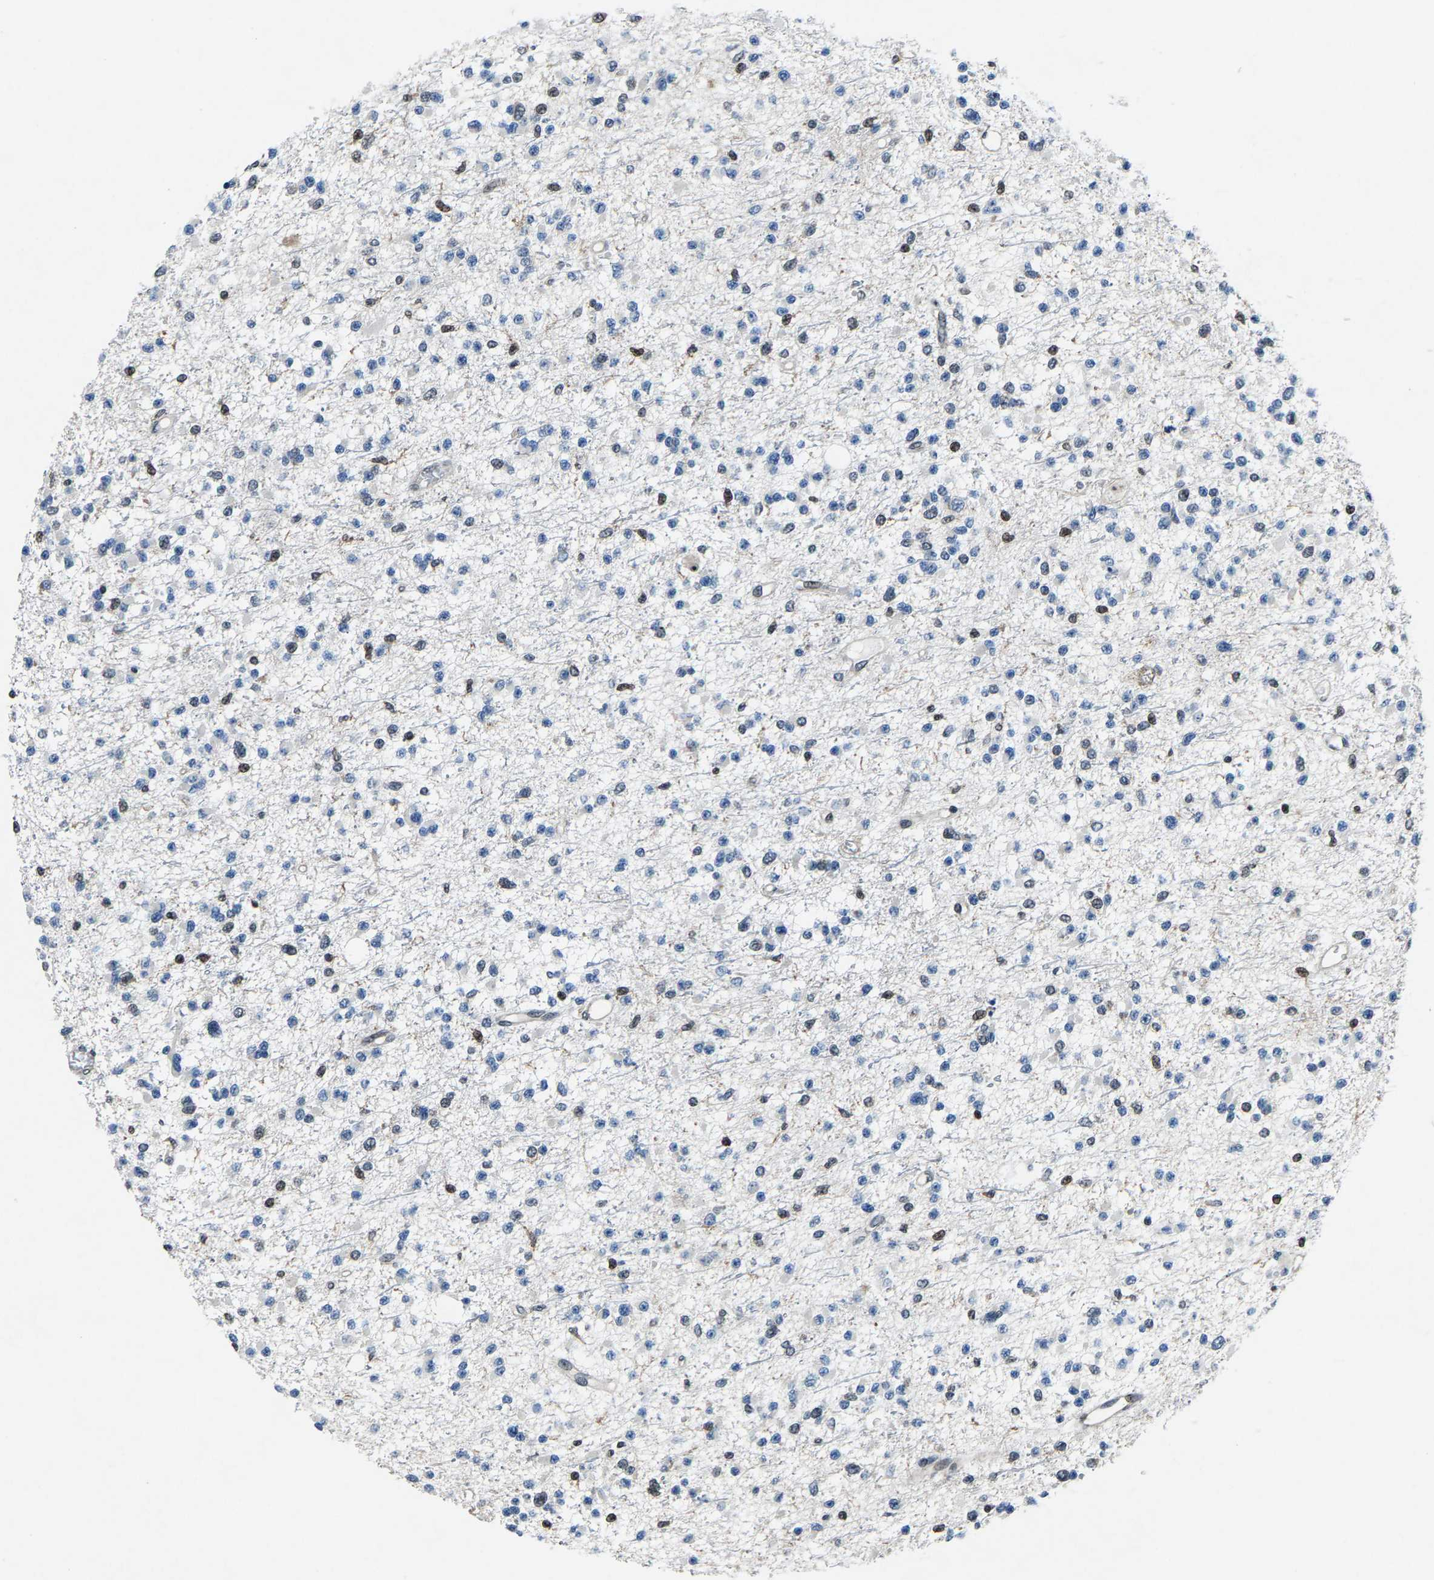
{"staining": {"intensity": "moderate", "quantity": "<25%", "location": "nuclear"}, "tissue": "glioma", "cell_type": "Tumor cells", "image_type": "cancer", "snomed": [{"axis": "morphology", "description": "Glioma, malignant, Low grade"}, {"axis": "topography", "description": "Brain"}], "caption": "Immunohistochemistry image of low-grade glioma (malignant) stained for a protein (brown), which reveals low levels of moderate nuclear expression in about <25% of tumor cells.", "gene": "ATXN3", "patient": {"sex": "female", "age": 22}}